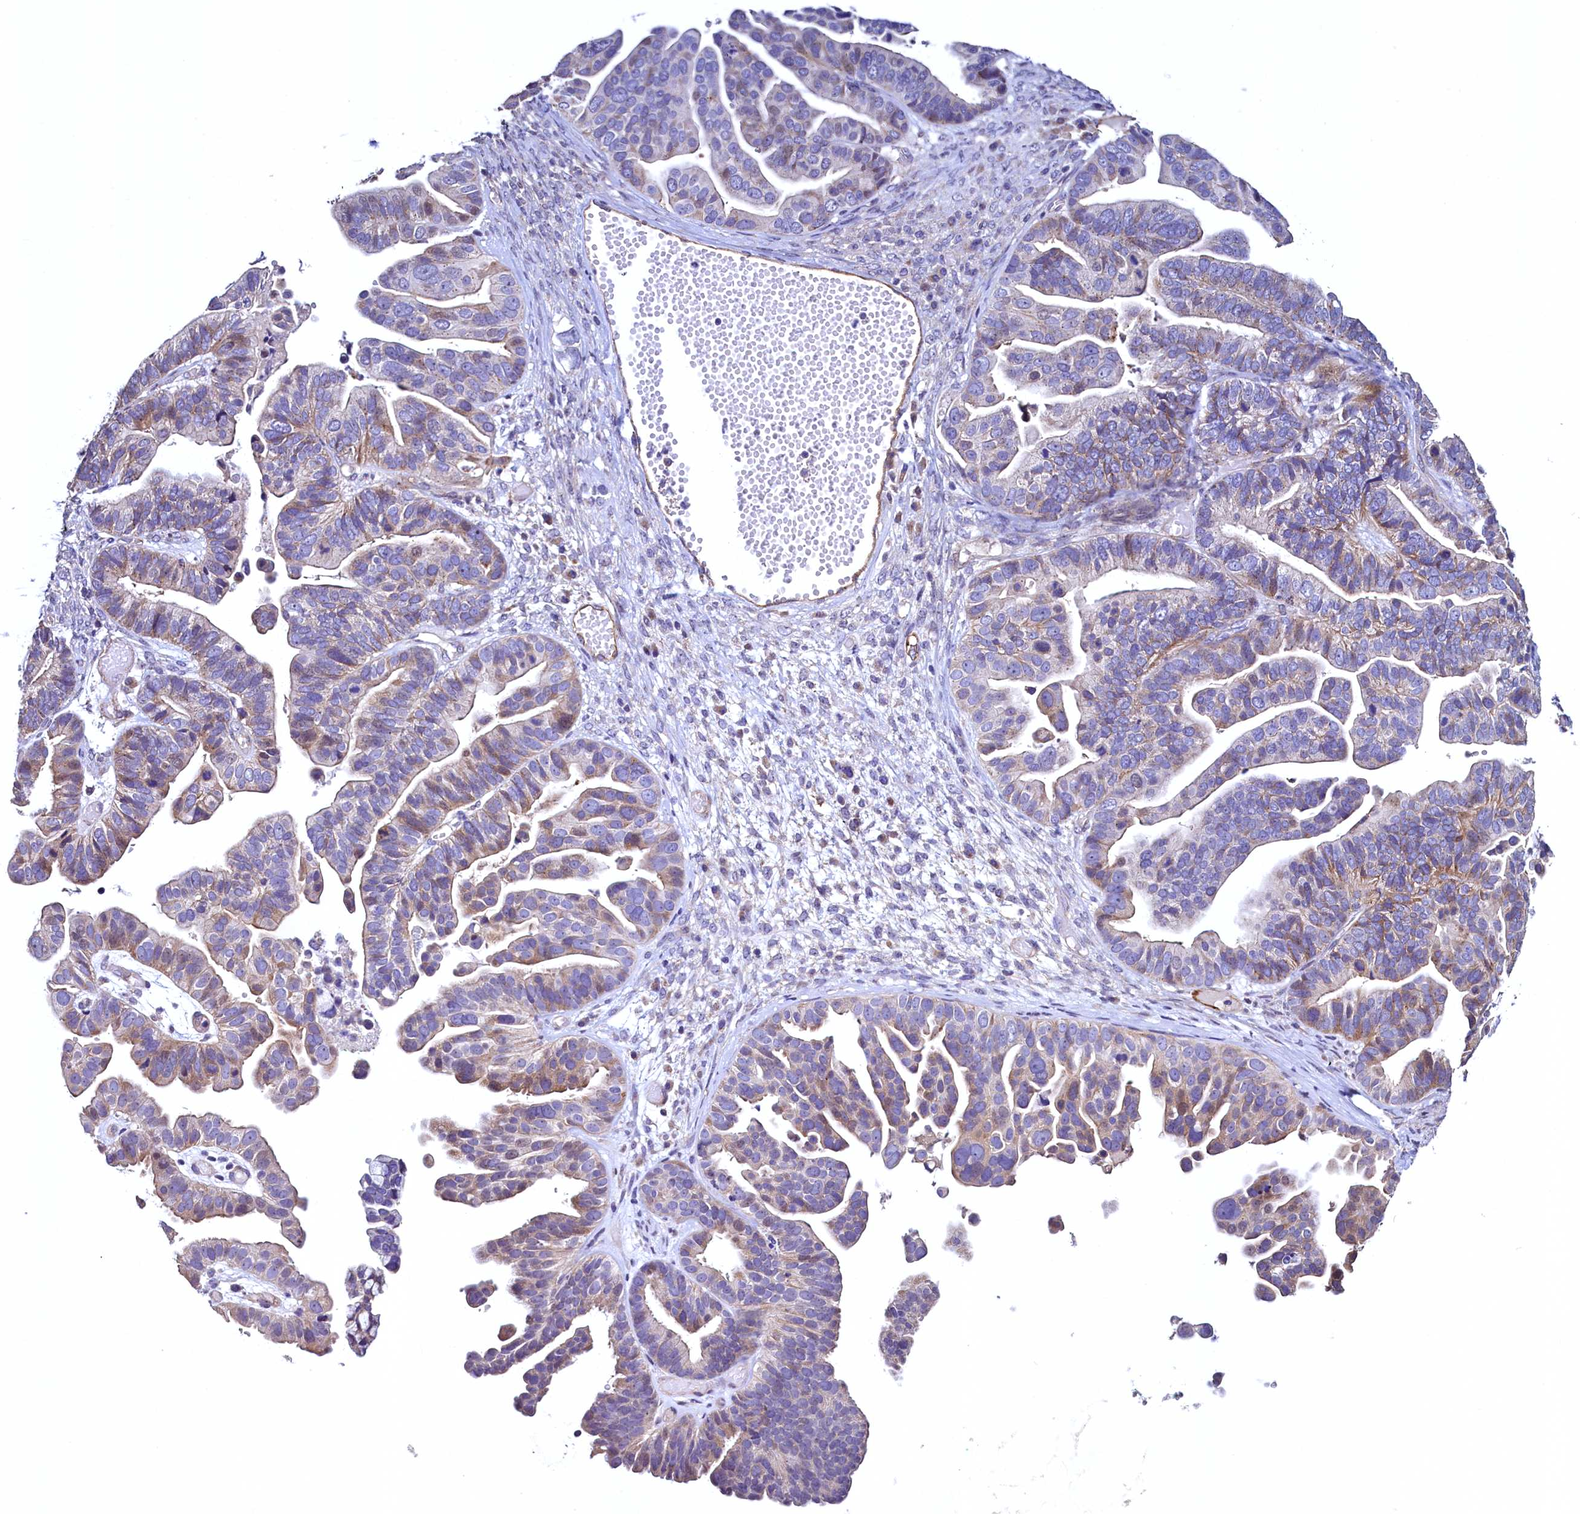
{"staining": {"intensity": "moderate", "quantity": "<25%", "location": "cytoplasmic/membranous"}, "tissue": "ovarian cancer", "cell_type": "Tumor cells", "image_type": "cancer", "snomed": [{"axis": "morphology", "description": "Cystadenocarcinoma, serous, NOS"}, {"axis": "topography", "description": "Ovary"}], "caption": "Immunohistochemical staining of ovarian serous cystadenocarcinoma exhibits low levels of moderate cytoplasmic/membranous protein positivity in about <25% of tumor cells.", "gene": "PALM", "patient": {"sex": "female", "age": 56}}